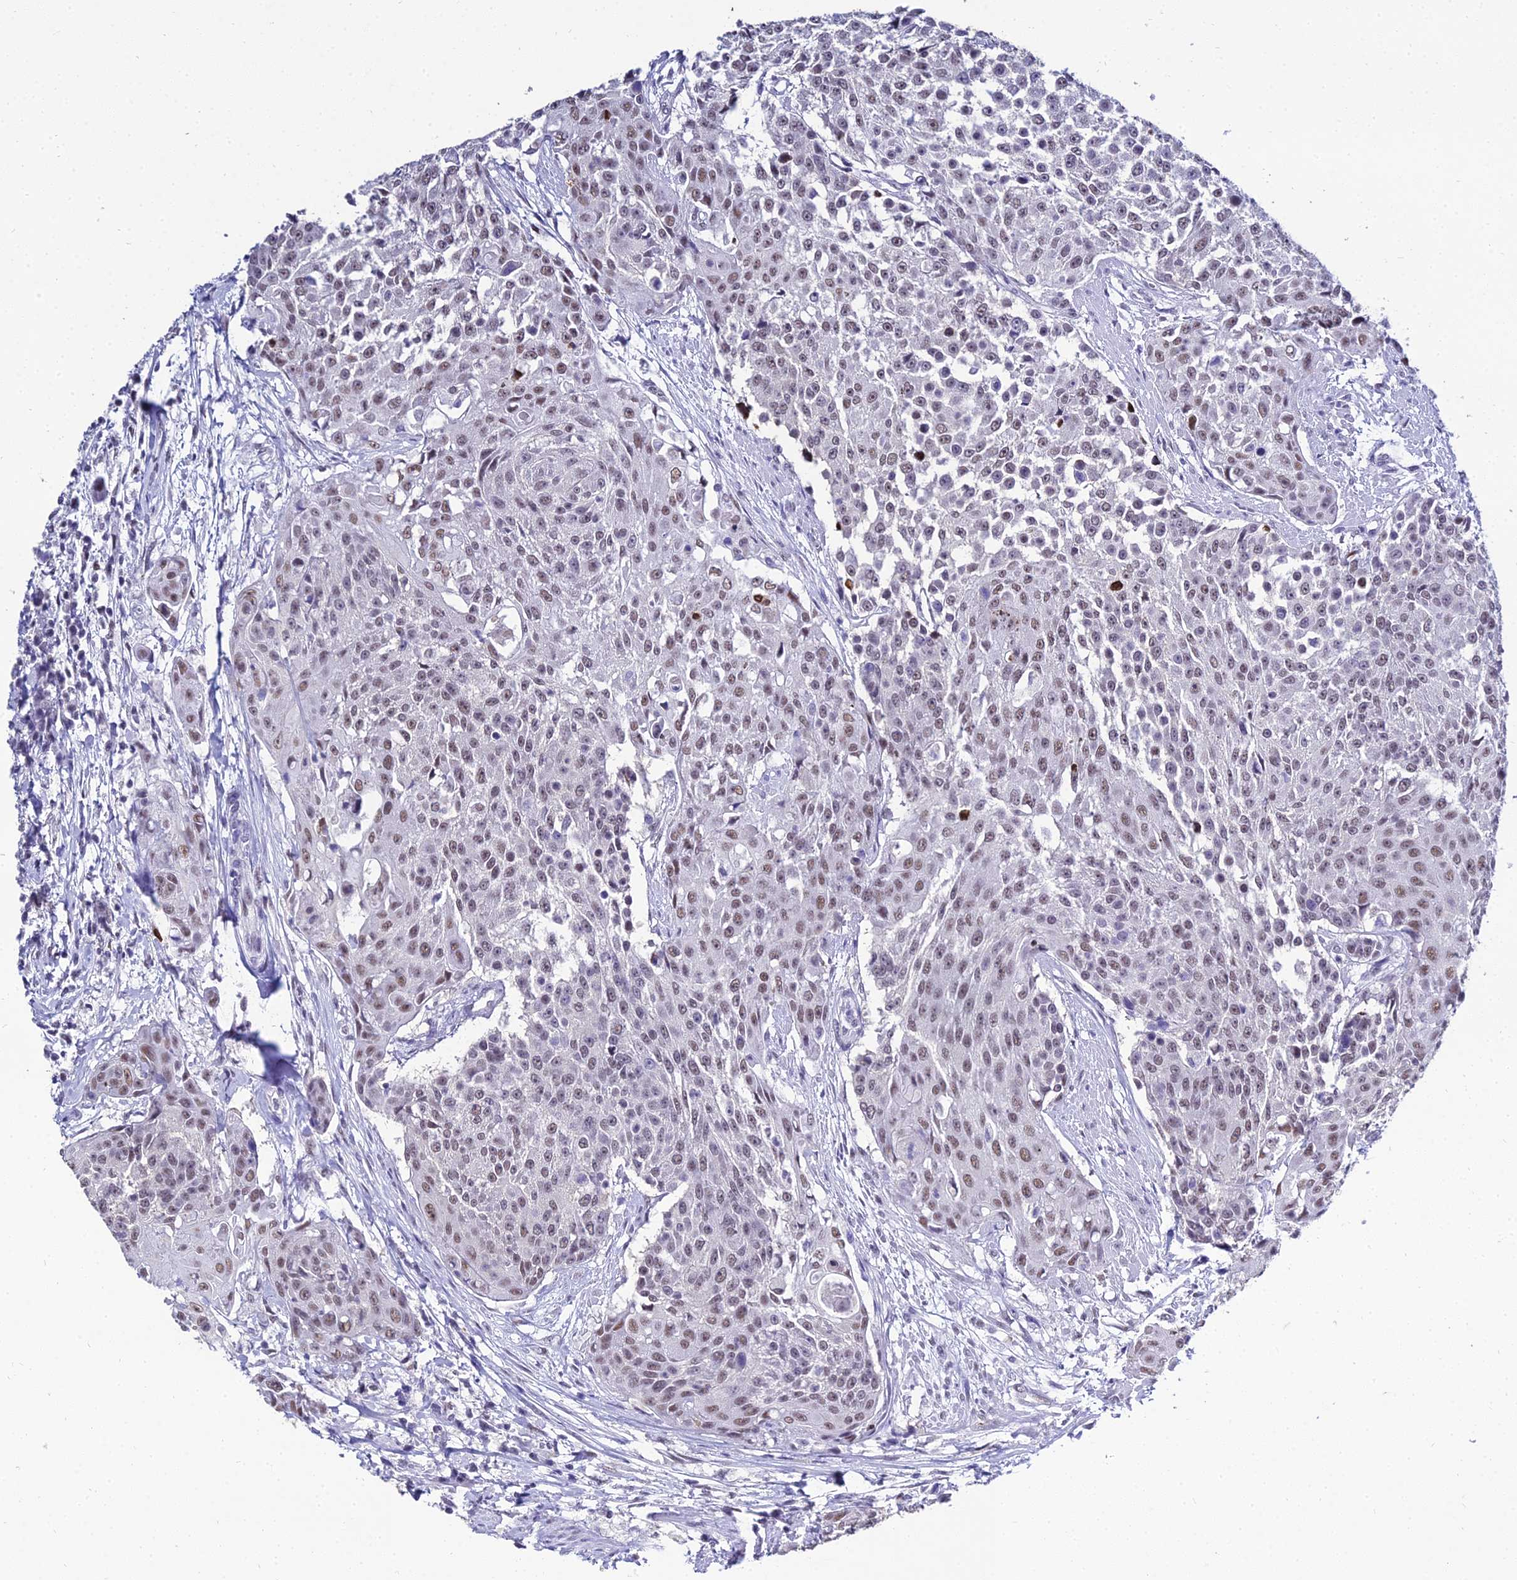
{"staining": {"intensity": "moderate", "quantity": "25%-75%", "location": "nuclear"}, "tissue": "urothelial cancer", "cell_type": "Tumor cells", "image_type": "cancer", "snomed": [{"axis": "morphology", "description": "Urothelial carcinoma, High grade"}, {"axis": "topography", "description": "Urinary bladder"}], "caption": "A brown stain labels moderate nuclear expression of a protein in high-grade urothelial carcinoma tumor cells. The protein is shown in brown color, while the nuclei are stained blue.", "gene": "PPP4R2", "patient": {"sex": "female", "age": 63}}